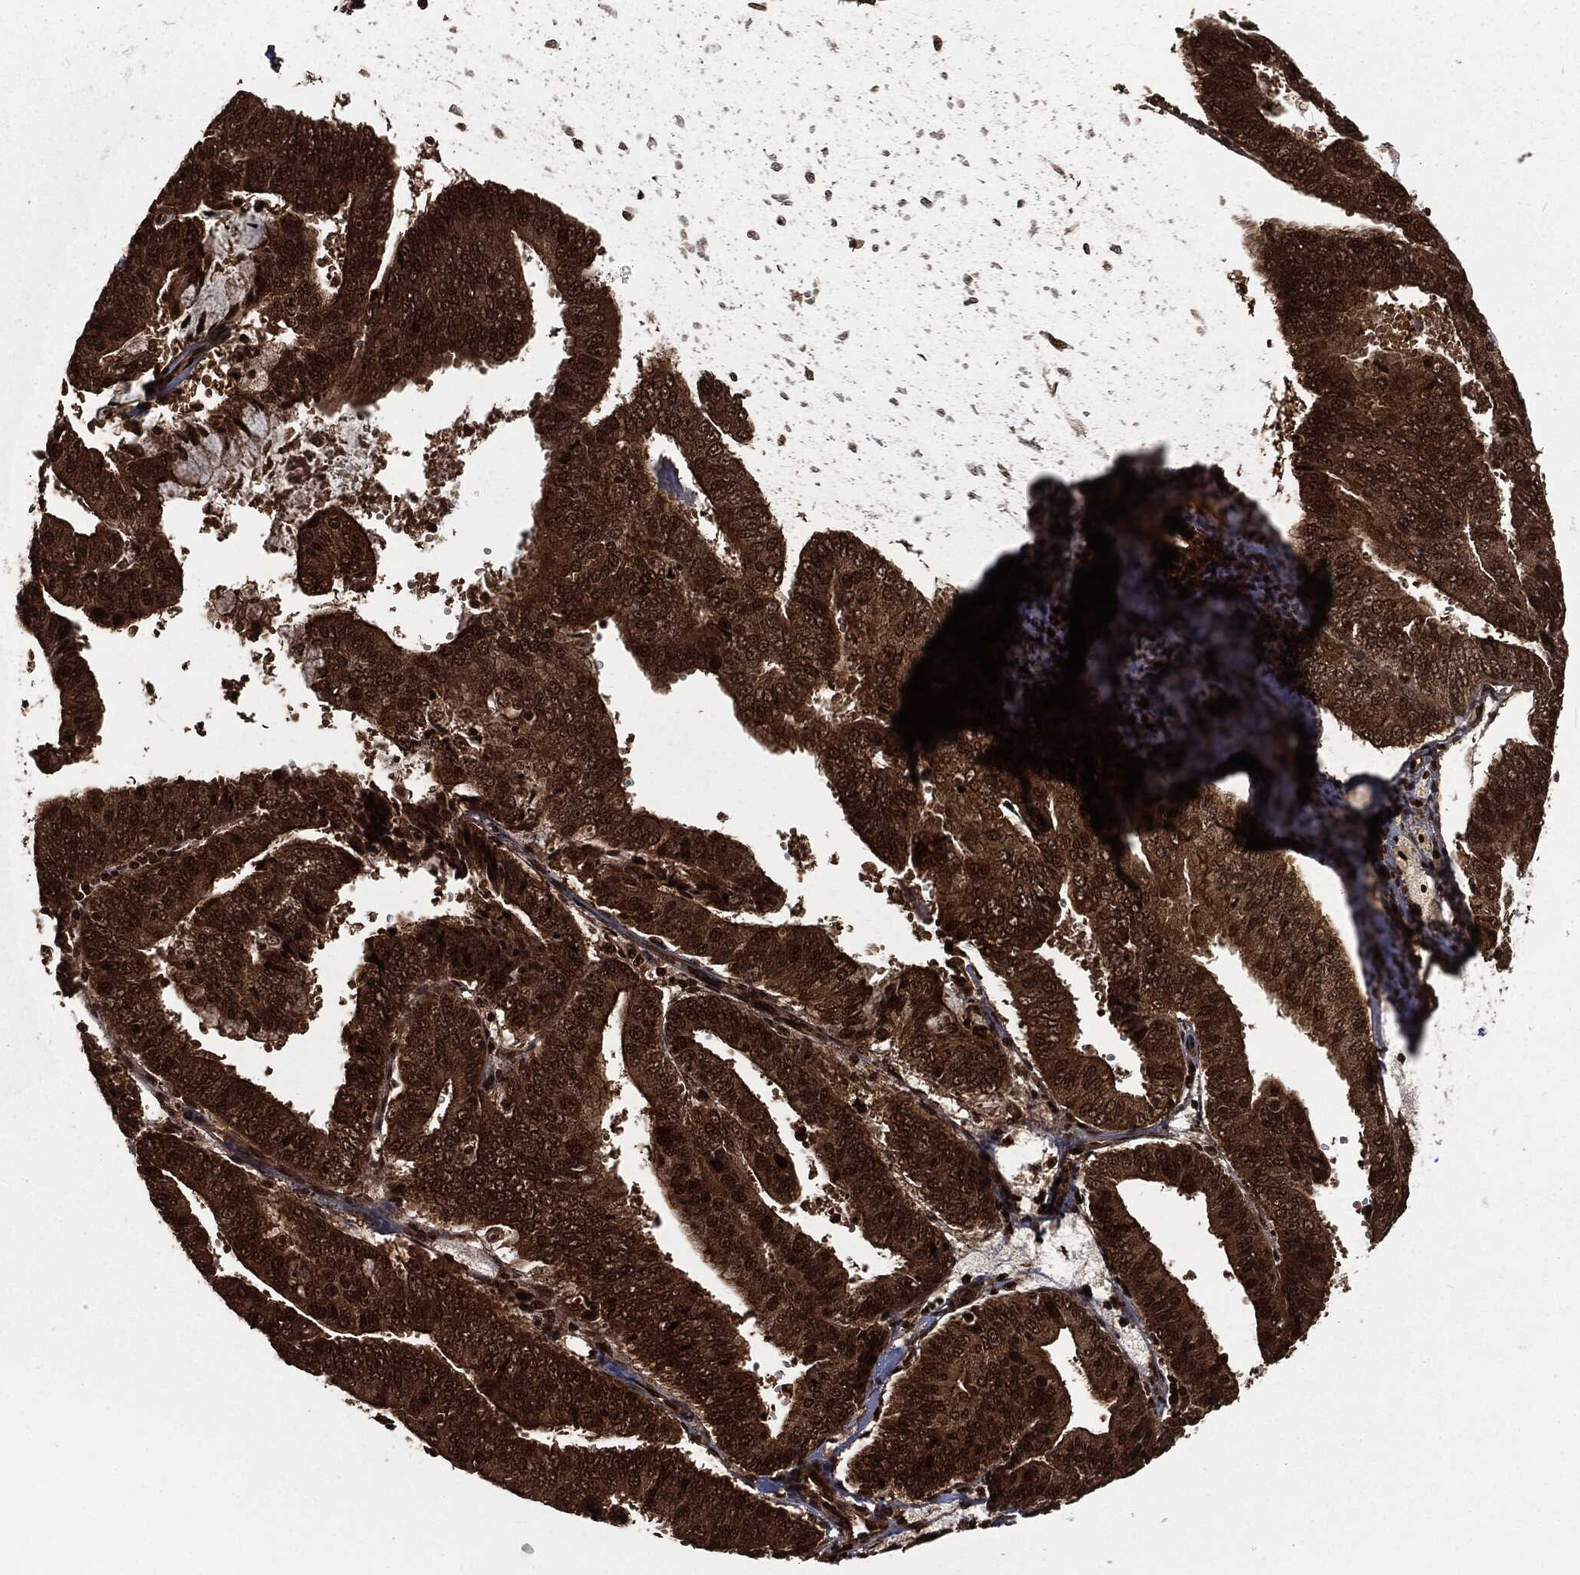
{"staining": {"intensity": "strong", "quantity": ">75%", "location": "cytoplasmic/membranous,nuclear"}, "tissue": "endometrial cancer", "cell_type": "Tumor cells", "image_type": "cancer", "snomed": [{"axis": "morphology", "description": "Adenocarcinoma, NOS"}, {"axis": "topography", "description": "Endometrium"}], "caption": "Brown immunohistochemical staining in human endometrial adenocarcinoma shows strong cytoplasmic/membranous and nuclear positivity in about >75% of tumor cells.", "gene": "NGRN", "patient": {"sex": "female", "age": 63}}